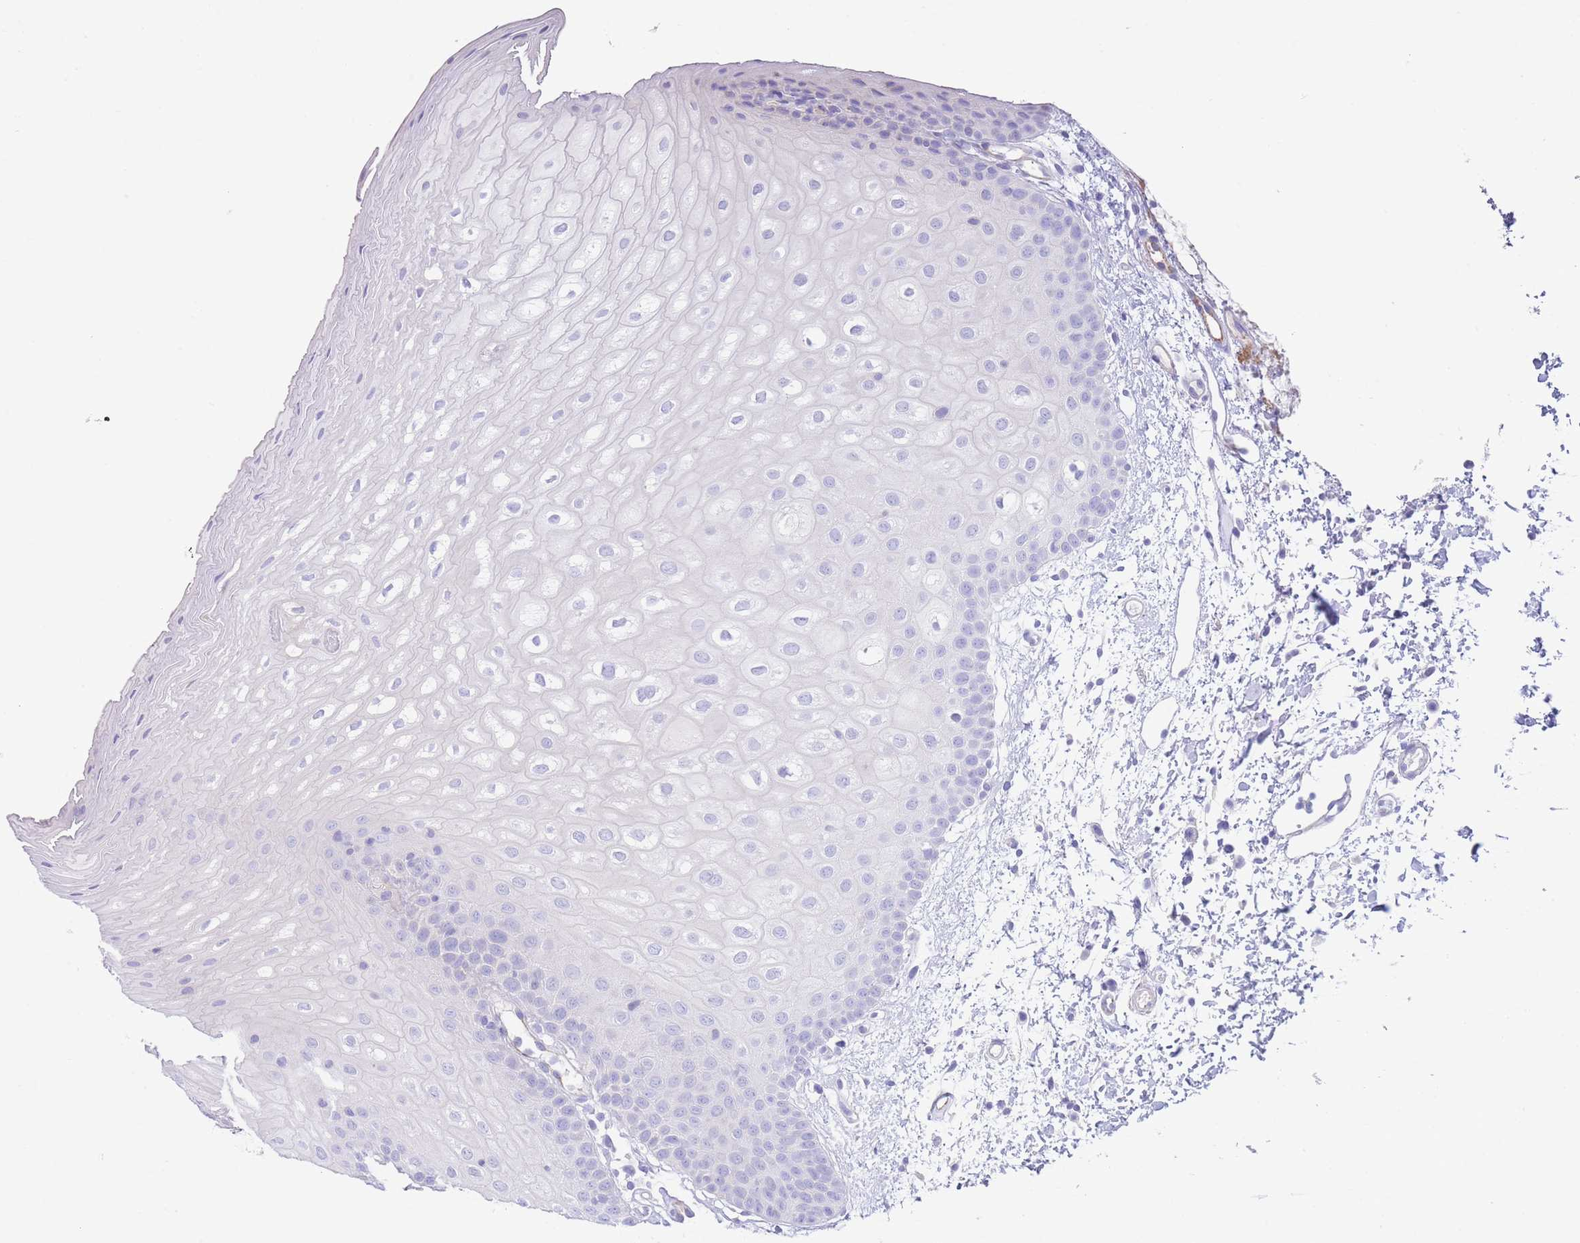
{"staining": {"intensity": "negative", "quantity": "none", "location": "none"}, "tissue": "oral mucosa", "cell_type": "Squamous epithelial cells", "image_type": "normal", "snomed": [{"axis": "morphology", "description": "Normal tissue, NOS"}, {"axis": "topography", "description": "Oral tissue"}], "caption": "DAB (3,3'-diaminobenzidine) immunohistochemical staining of unremarkable oral mucosa demonstrates no significant positivity in squamous epithelial cells. Nuclei are stained in blue.", "gene": "DET1", "patient": {"sex": "female", "age": 67}}